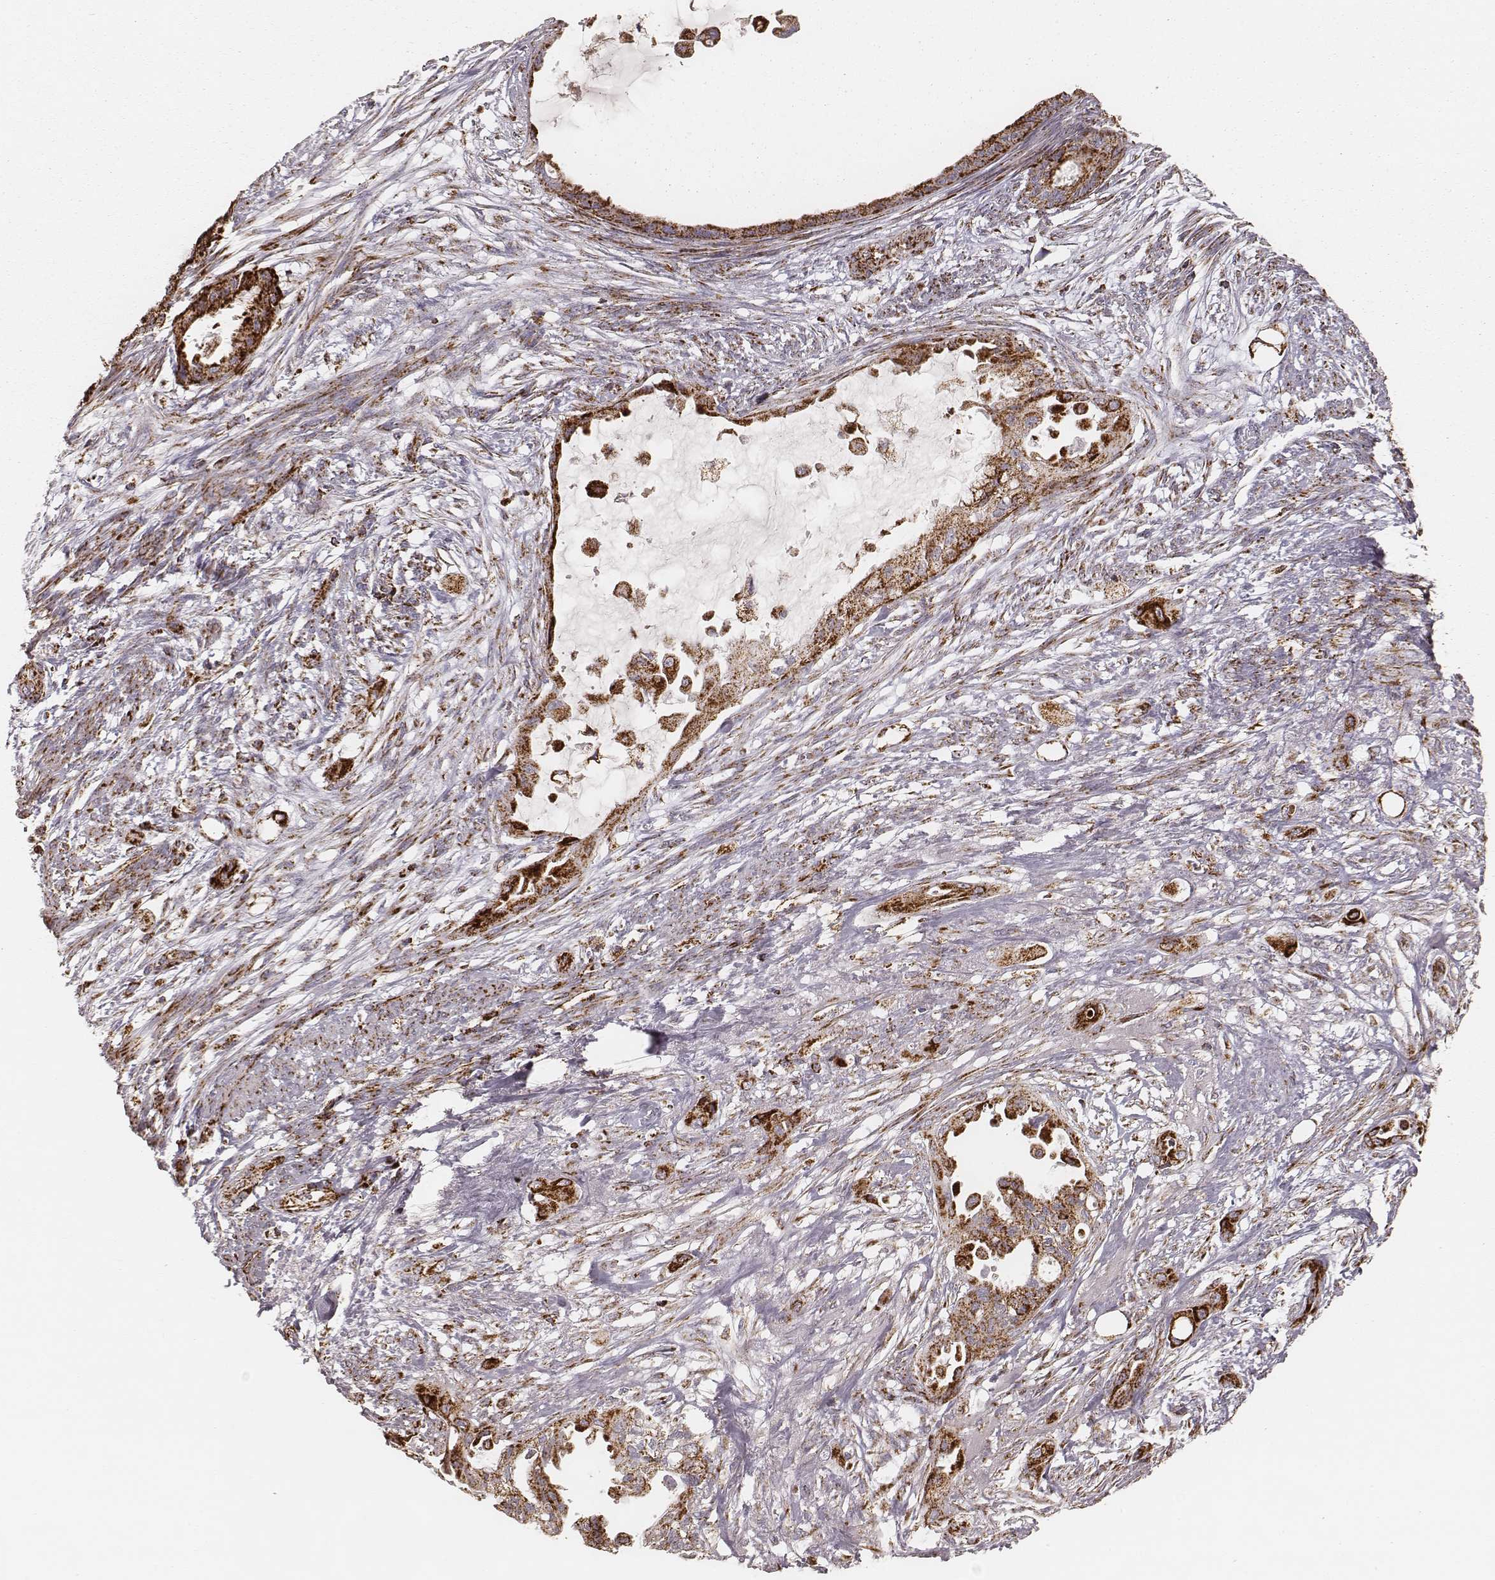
{"staining": {"intensity": "strong", "quantity": ">75%", "location": "cytoplasmic/membranous"}, "tissue": "endometrial cancer", "cell_type": "Tumor cells", "image_type": "cancer", "snomed": [{"axis": "morphology", "description": "Adenocarcinoma, NOS"}, {"axis": "topography", "description": "Endometrium"}], "caption": "IHC of endometrial cancer (adenocarcinoma) exhibits high levels of strong cytoplasmic/membranous expression in approximately >75% of tumor cells.", "gene": "CS", "patient": {"sex": "female", "age": 86}}